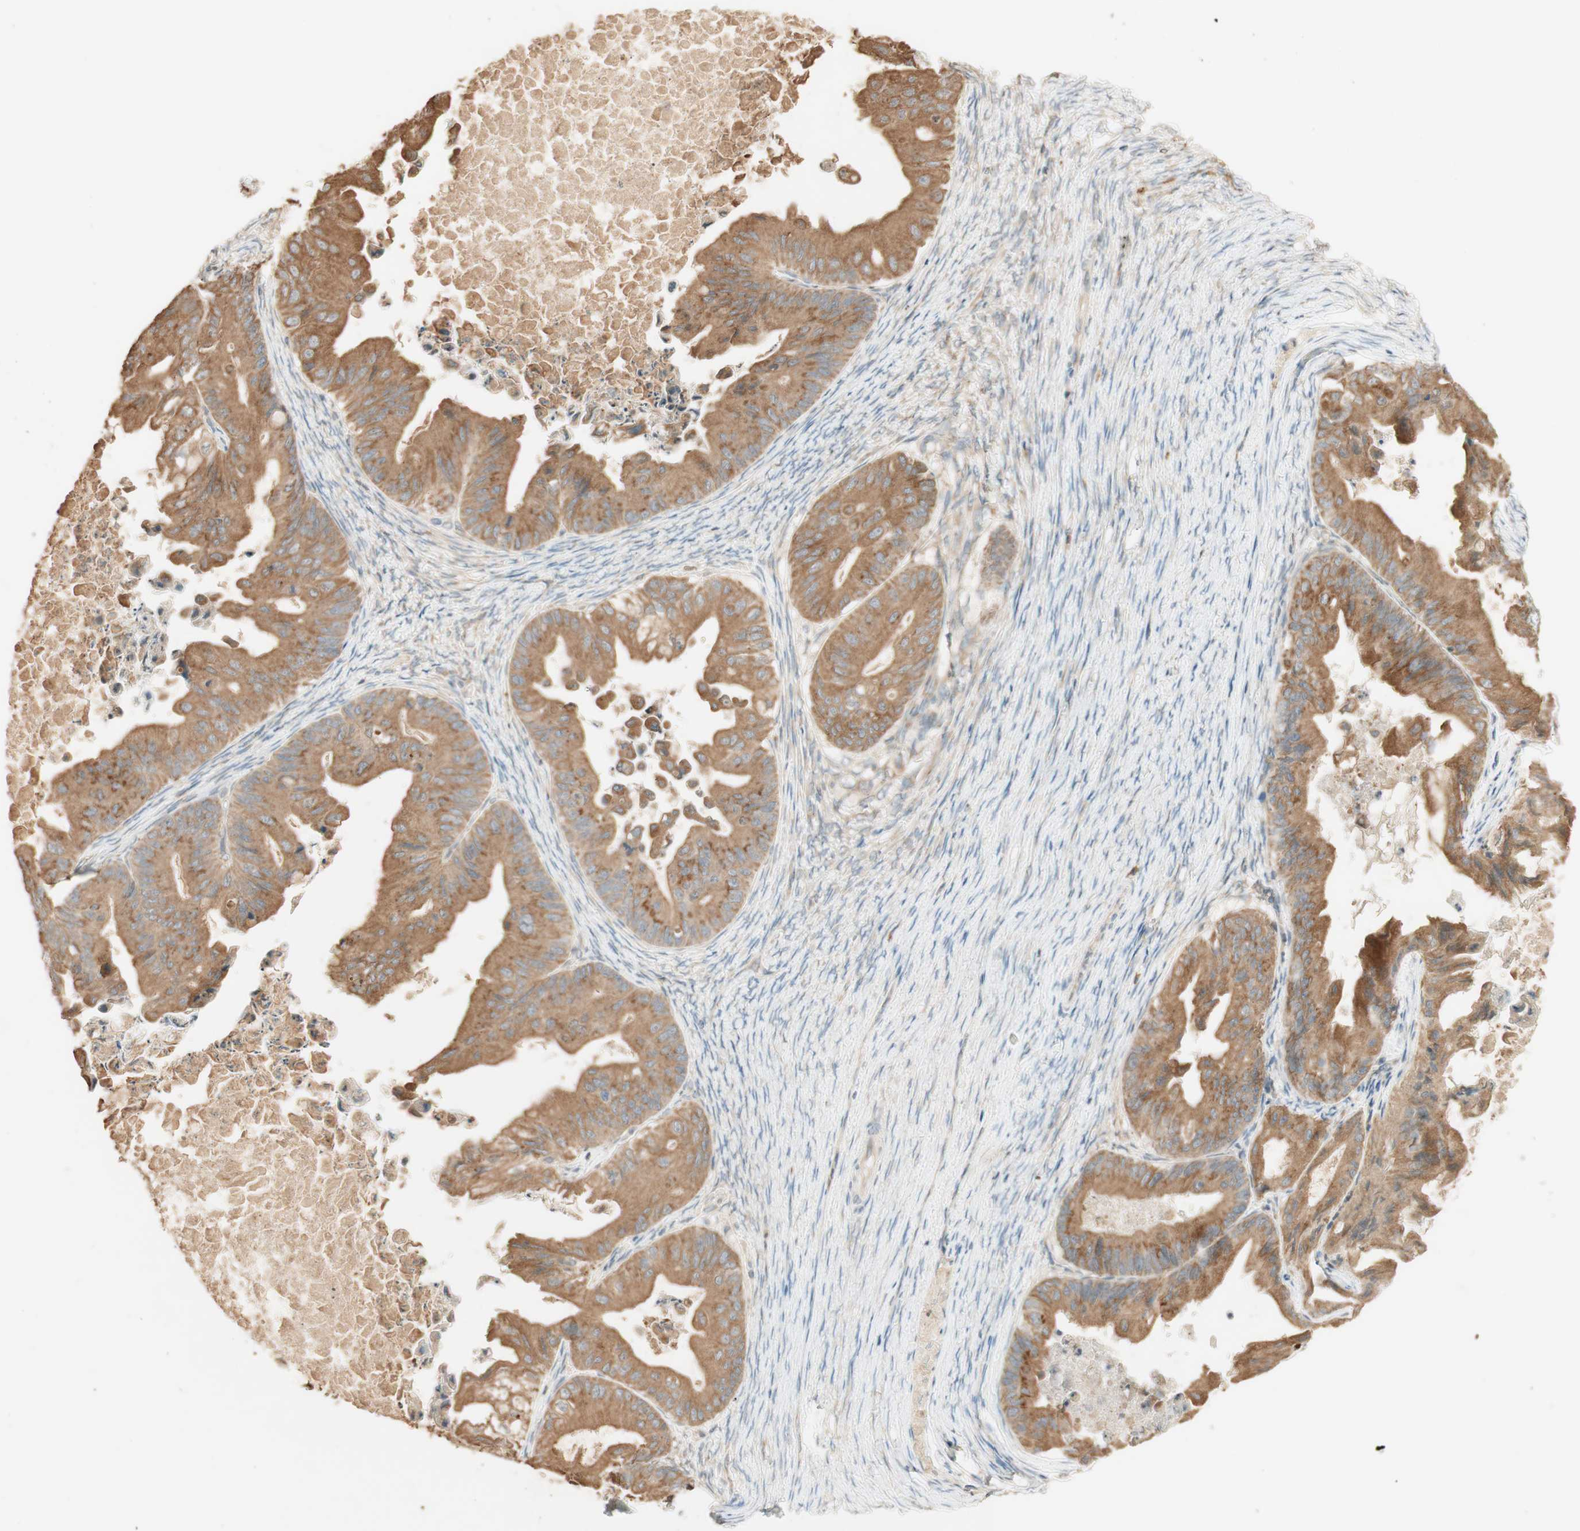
{"staining": {"intensity": "moderate", "quantity": ">75%", "location": "cytoplasmic/membranous"}, "tissue": "ovarian cancer", "cell_type": "Tumor cells", "image_type": "cancer", "snomed": [{"axis": "morphology", "description": "Cystadenocarcinoma, mucinous, NOS"}, {"axis": "topography", "description": "Ovary"}], "caption": "This image exhibits ovarian cancer stained with immunohistochemistry (IHC) to label a protein in brown. The cytoplasmic/membranous of tumor cells show moderate positivity for the protein. Nuclei are counter-stained blue.", "gene": "CLCN2", "patient": {"sex": "female", "age": 37}}